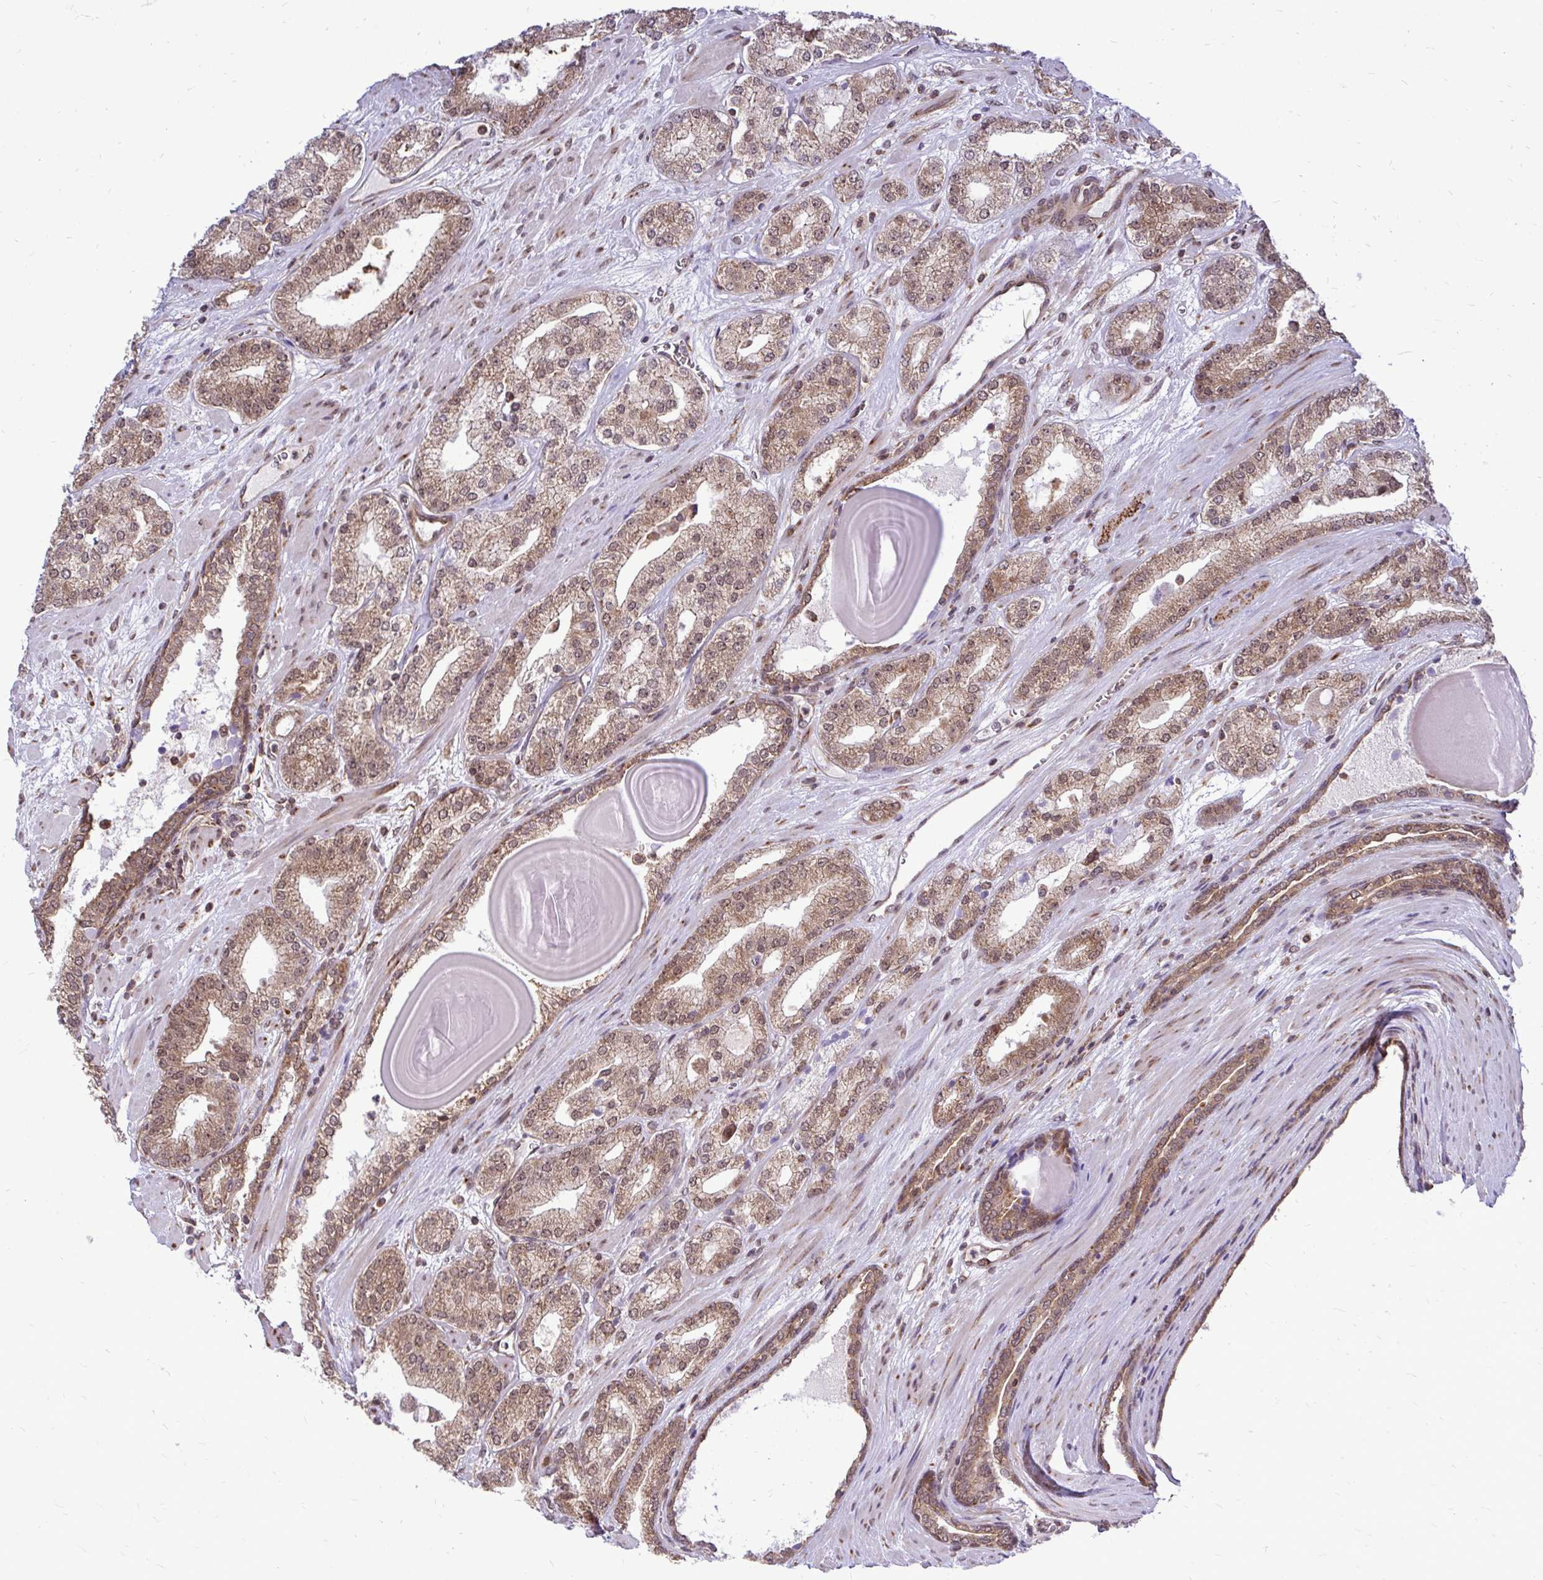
{"staining": {"intensity": "moderate", "quantity": ">75%", "location": "cytoplasmic/membranous,nuclear"}, "tissue": "prostate cancer", "cell_type": "Tumor cells", "image_type": "cancer", "snomed": [{"axis": "morphology", "description": "Adenocarcinoma, High grade"}, {"axis": "topography", "description": "Prostate"}], "caption": "Immunohistochemistry micrograph of human prostate cancer stained for a protein (brown), which shows medium levels of moderate cytoplasmic/membranous and nuclear positivity in approximately >75% of tumor cells.", "gene": "FMR1", "patient": {"sex": "male", "age": 64}}